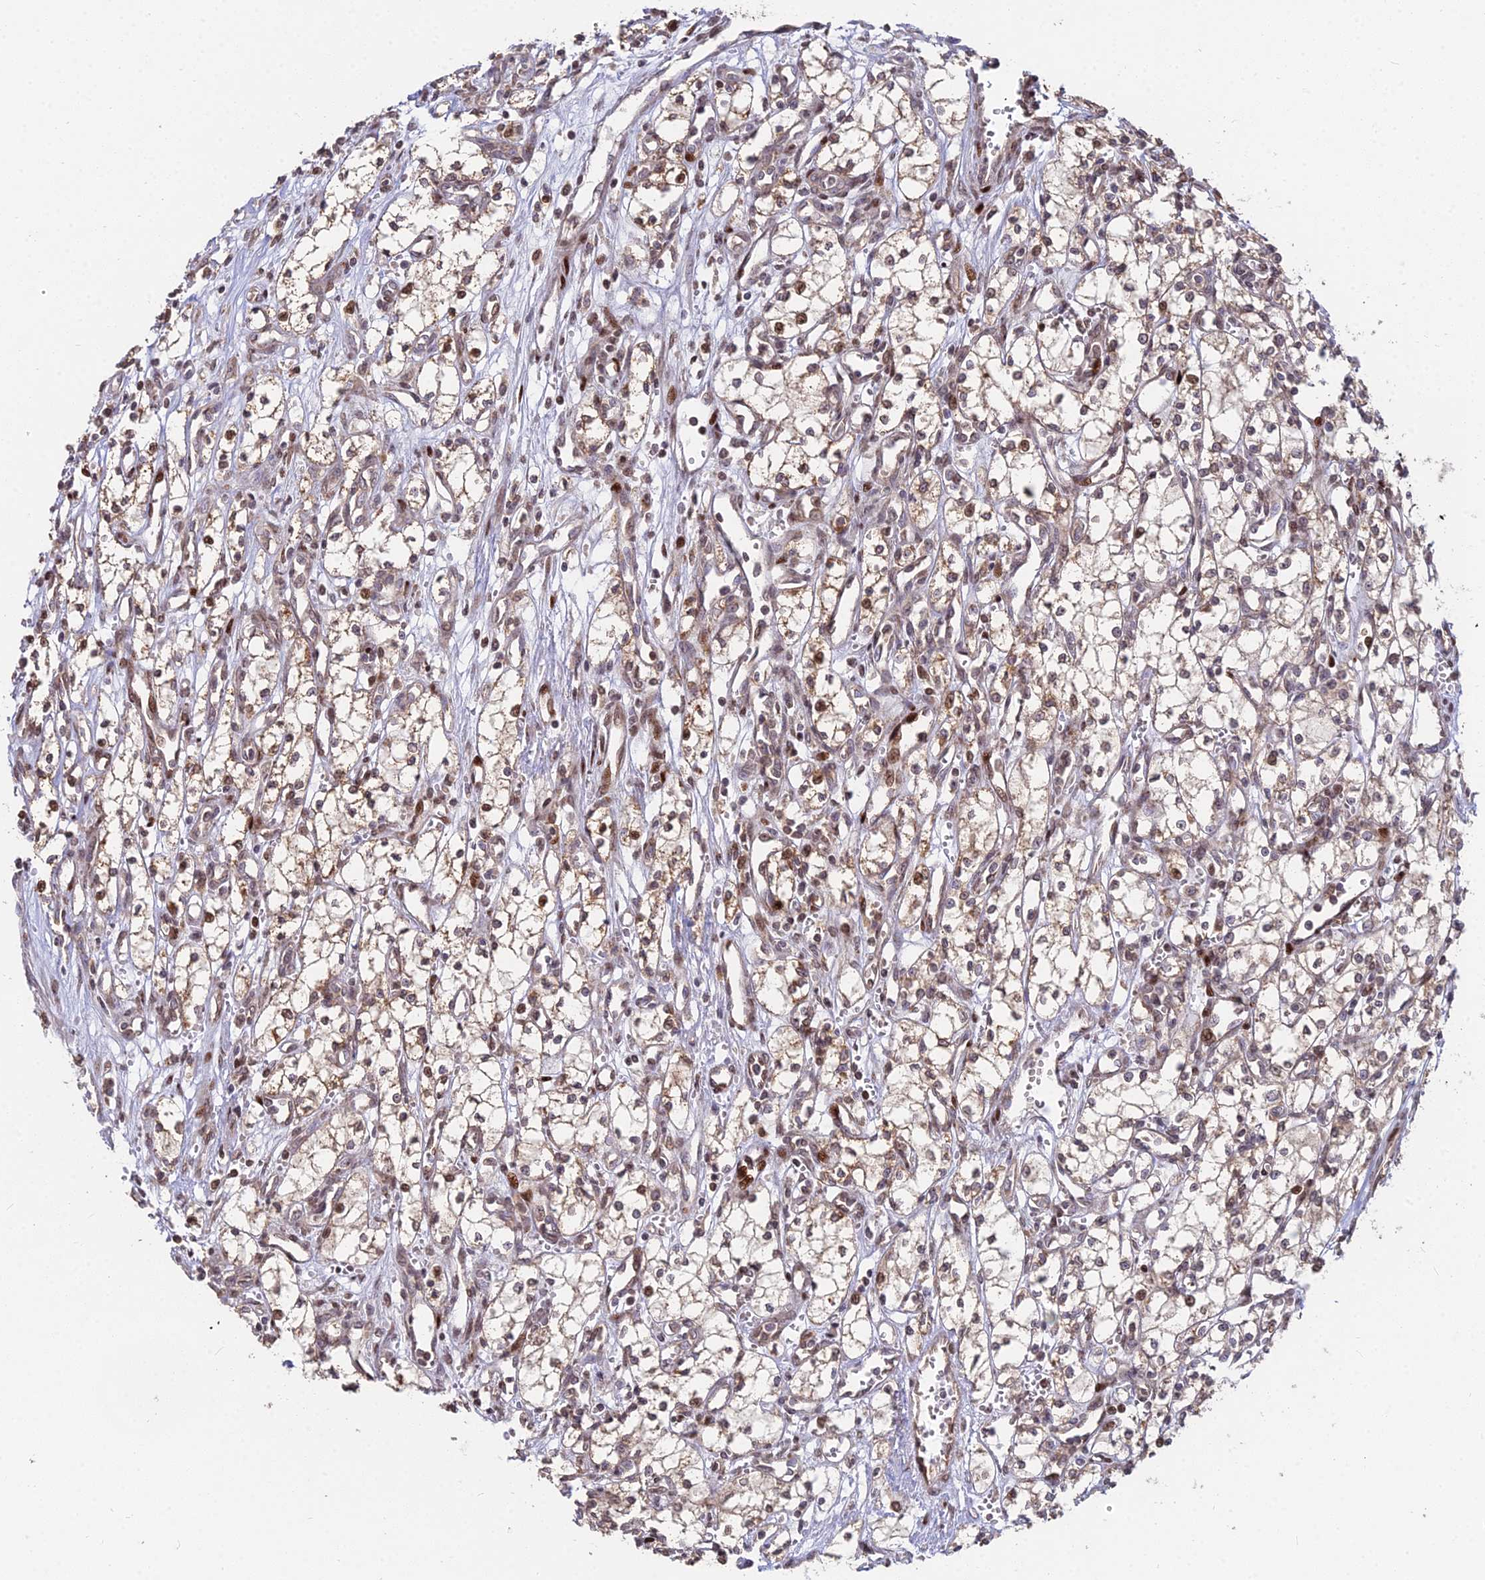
{"staining": {"intensity": "moderate", "quantity": "25%-75%", "location": "cytoplasmic/membranous,nuclear"}, "tissue": "renal cancer", "cell_type": "Tumor cells", "image_type": "cancer", "snomed": [{"axis": "morphology", "description": "Adenocarcinoma, NOS"}, {"axis": "topography", "description": "Kidney"}], "caption": "A high-resolution photomicrograph shows IHC staining of renal cancer (adenocarcinoma), which shows moderate cytoplasmic/membranous and nuclear positivity in approximately 25%-75% of tumor cells.", "gene": "RBMS2", "patient": {"sex": "male", "age": 59}}